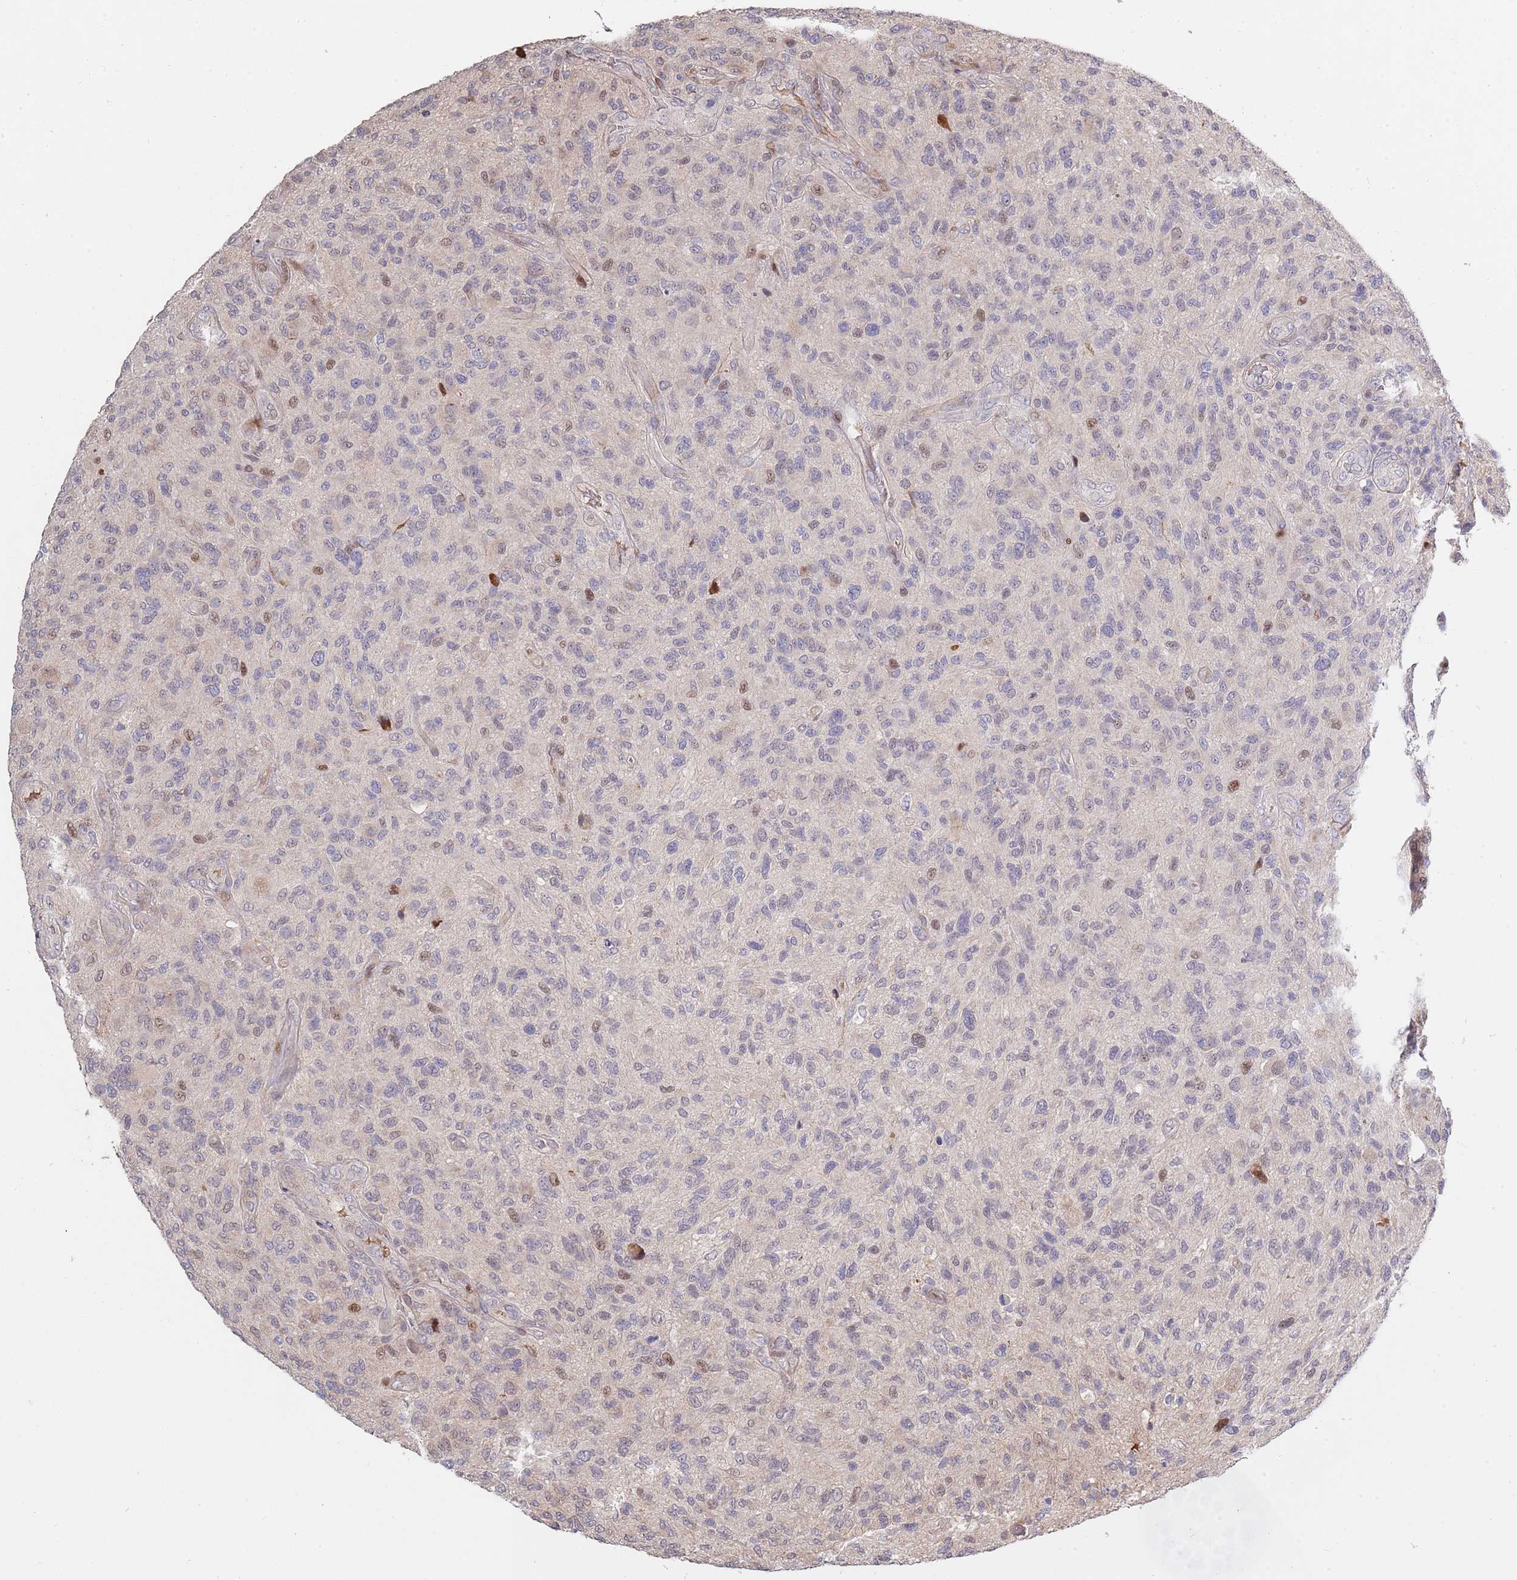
{"staining": {"intensity": "moderate", "quantity": "<25%", "location": "nuclear"}, "tissue": "glioma", "cell_type": "Tumor cells", "image_type": "cancer", "snomed": [{"axis": "morphology", "description": "Glioma, malignant, High grade"}, {"axis": "topography", "description": "Brain"}], "caption": "A brown stain shows moderate nuclear staining of a protein in high-grade glioma (malignant) tumor cells.", "gene": "SYNDIG1L", "patient": {"sex": "male", "age": 47}}